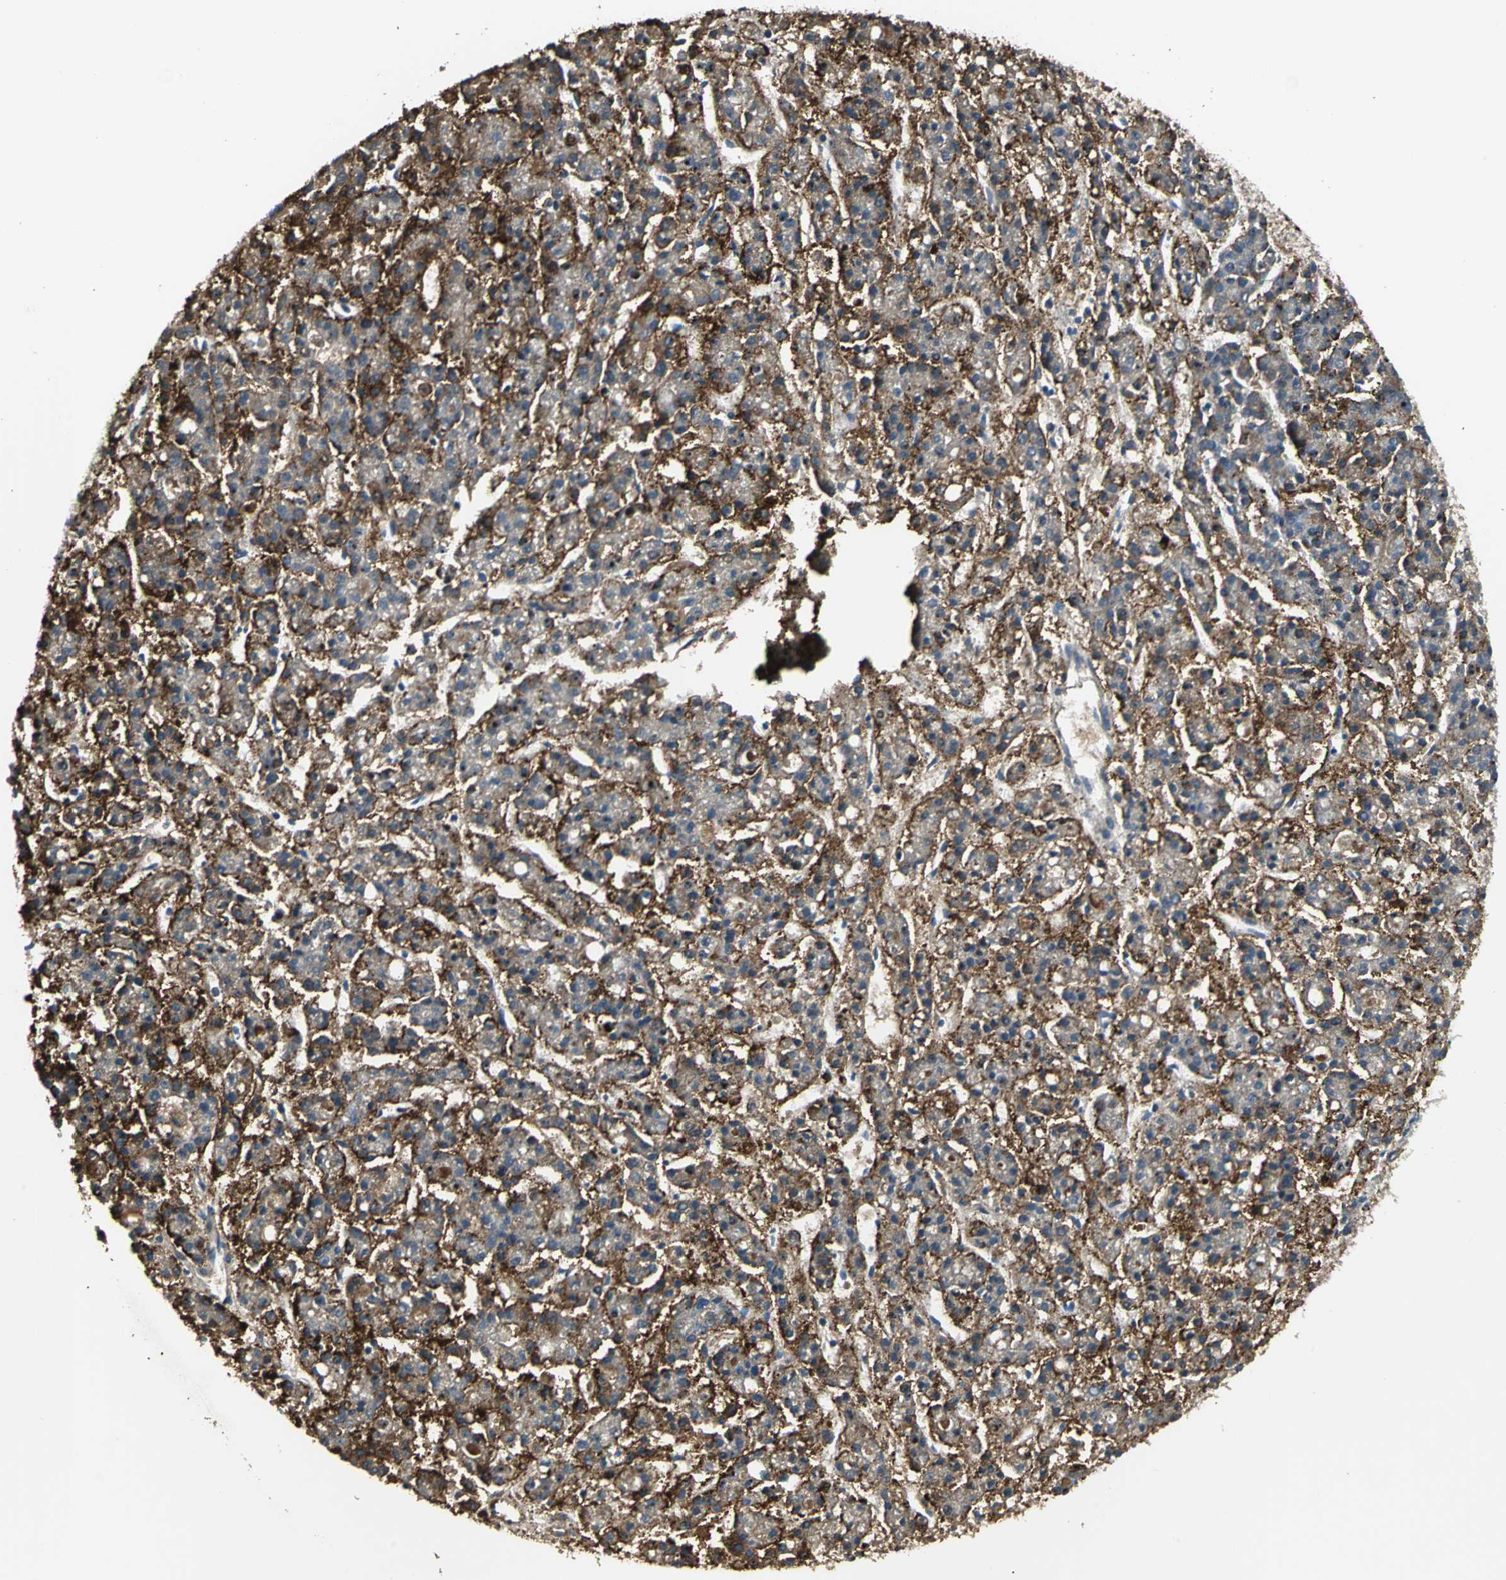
{"staining": {"intensity": "strong", "quantity": ">75%", "location": "cytoplasmic/membranous"}, "tissue": "liver cancer", "cell_type": "Tumor cells", "image_type": "cancer", "snomed": [{"axis": "morphology", "description": "Carcinoma, Hepatocellular, NOS"}, {"axis": "topography", "description": "Liver"}], "caption": "Immunohistochemistry of liver cancer exhibits high levels of strong cytoplasmic/membranous staining in about >75% of tumor cells. (brown staining indicates protein expression, while blue staining denotes nuclei).", "gene": "B3GNT2", "patient": {"sex": "male", "age": 70}}